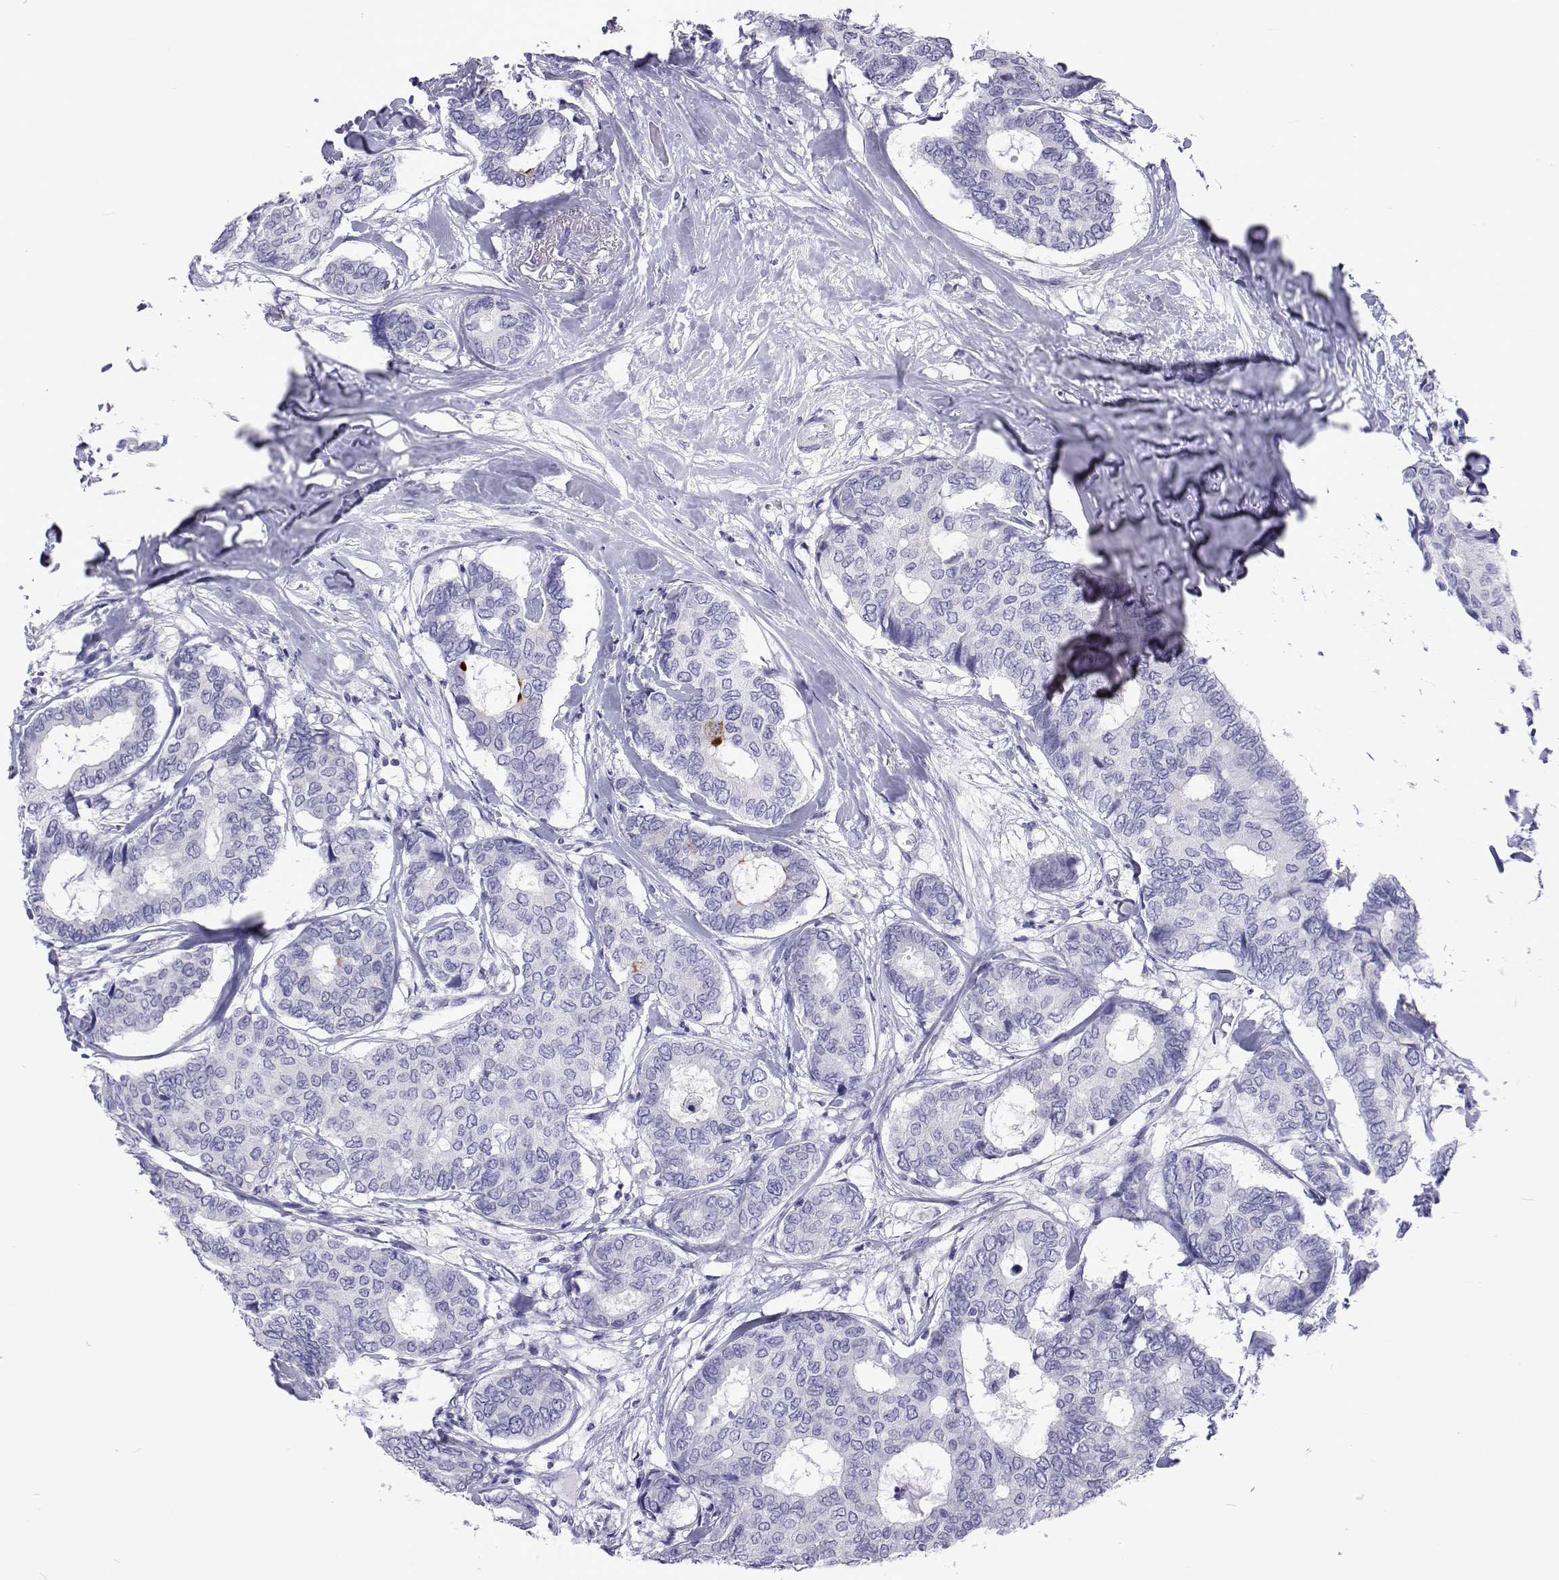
{"staining": {"intensity": "negative", "quantity": "none", "location": "none"}, "tissue": "breast cancer", "cell_type": "Tumor cells", "image_type": "cancer", "snomed": [{"axis": "morphology", "description": "Duct carcinoma"}, {"axis": "topography", "description": "Breast"}], "caption": "Human breast cancer (invasive ductal carcinoma) stained for a protein using immunohistochemistry shows no staining in tumor cells.", "gene": "UMODL1", "patient": {"sex": "female", "age": 75}}